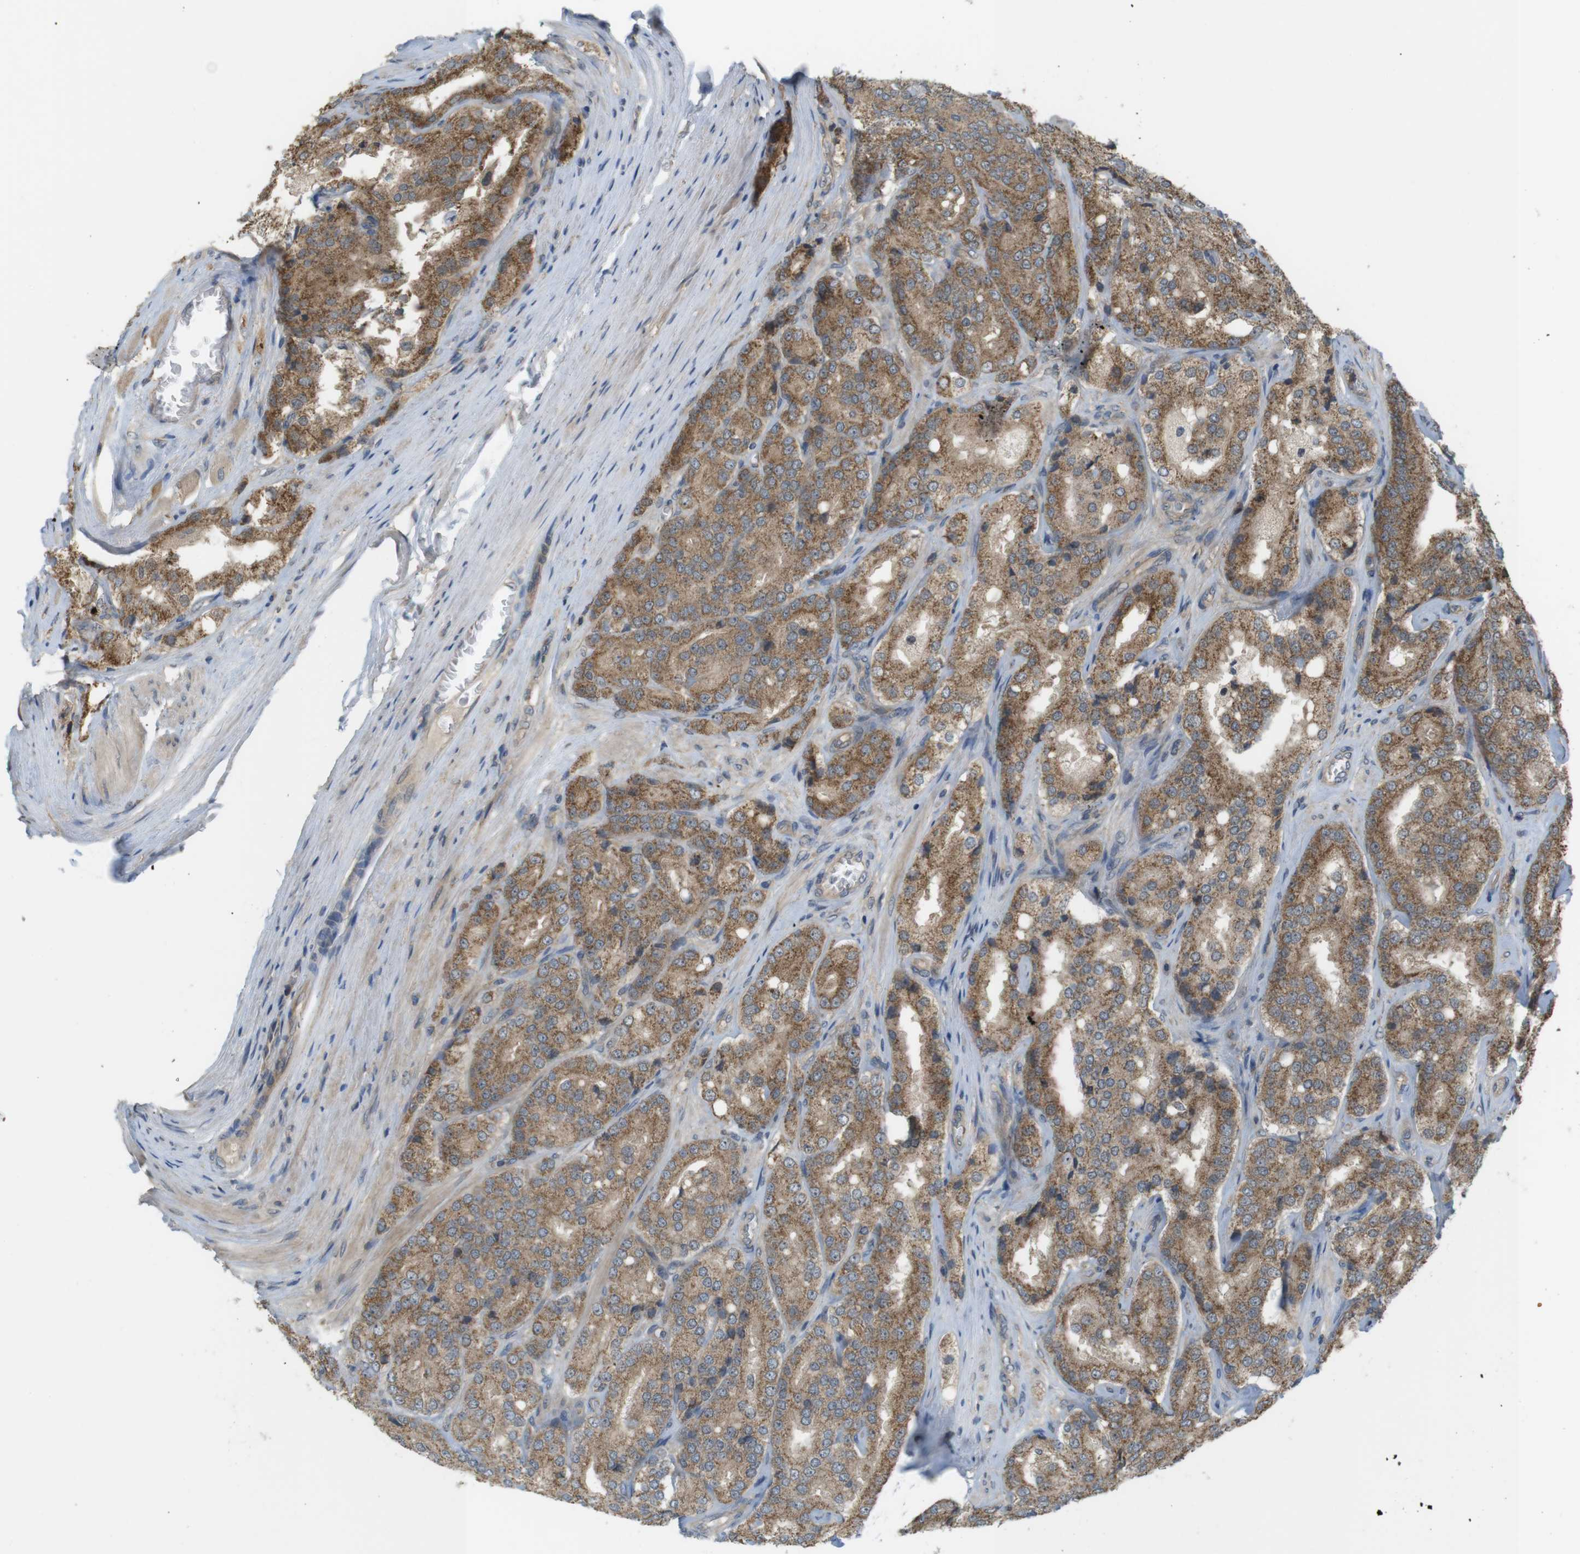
{"staining": {"intensity": "moderate", "quantity": ">75%", "location": "cytoplasmic/membranous"}, "tissue": "prostate cancer", "cell_type": "Tumor cells", "image_type": "cancer", "snomed": [{"axis": "morphology", "description": "Adenocarcinoma, High grade"}, {"axis": "topography", "description": "Prostate"}], "caption": "DAB immunohistochemical staining of human prostate cancer shows moderate cytoplasmic/membranous protein expression in about >75% of tumor cells. (Stains: DAB (3,3'-diaminobenzidine) in brown, nuclei in blue, Microscopy: brightfield microscopy at high magnification).", "gene": "RNF130", "patient": {"sex": "male", "age": 65}}